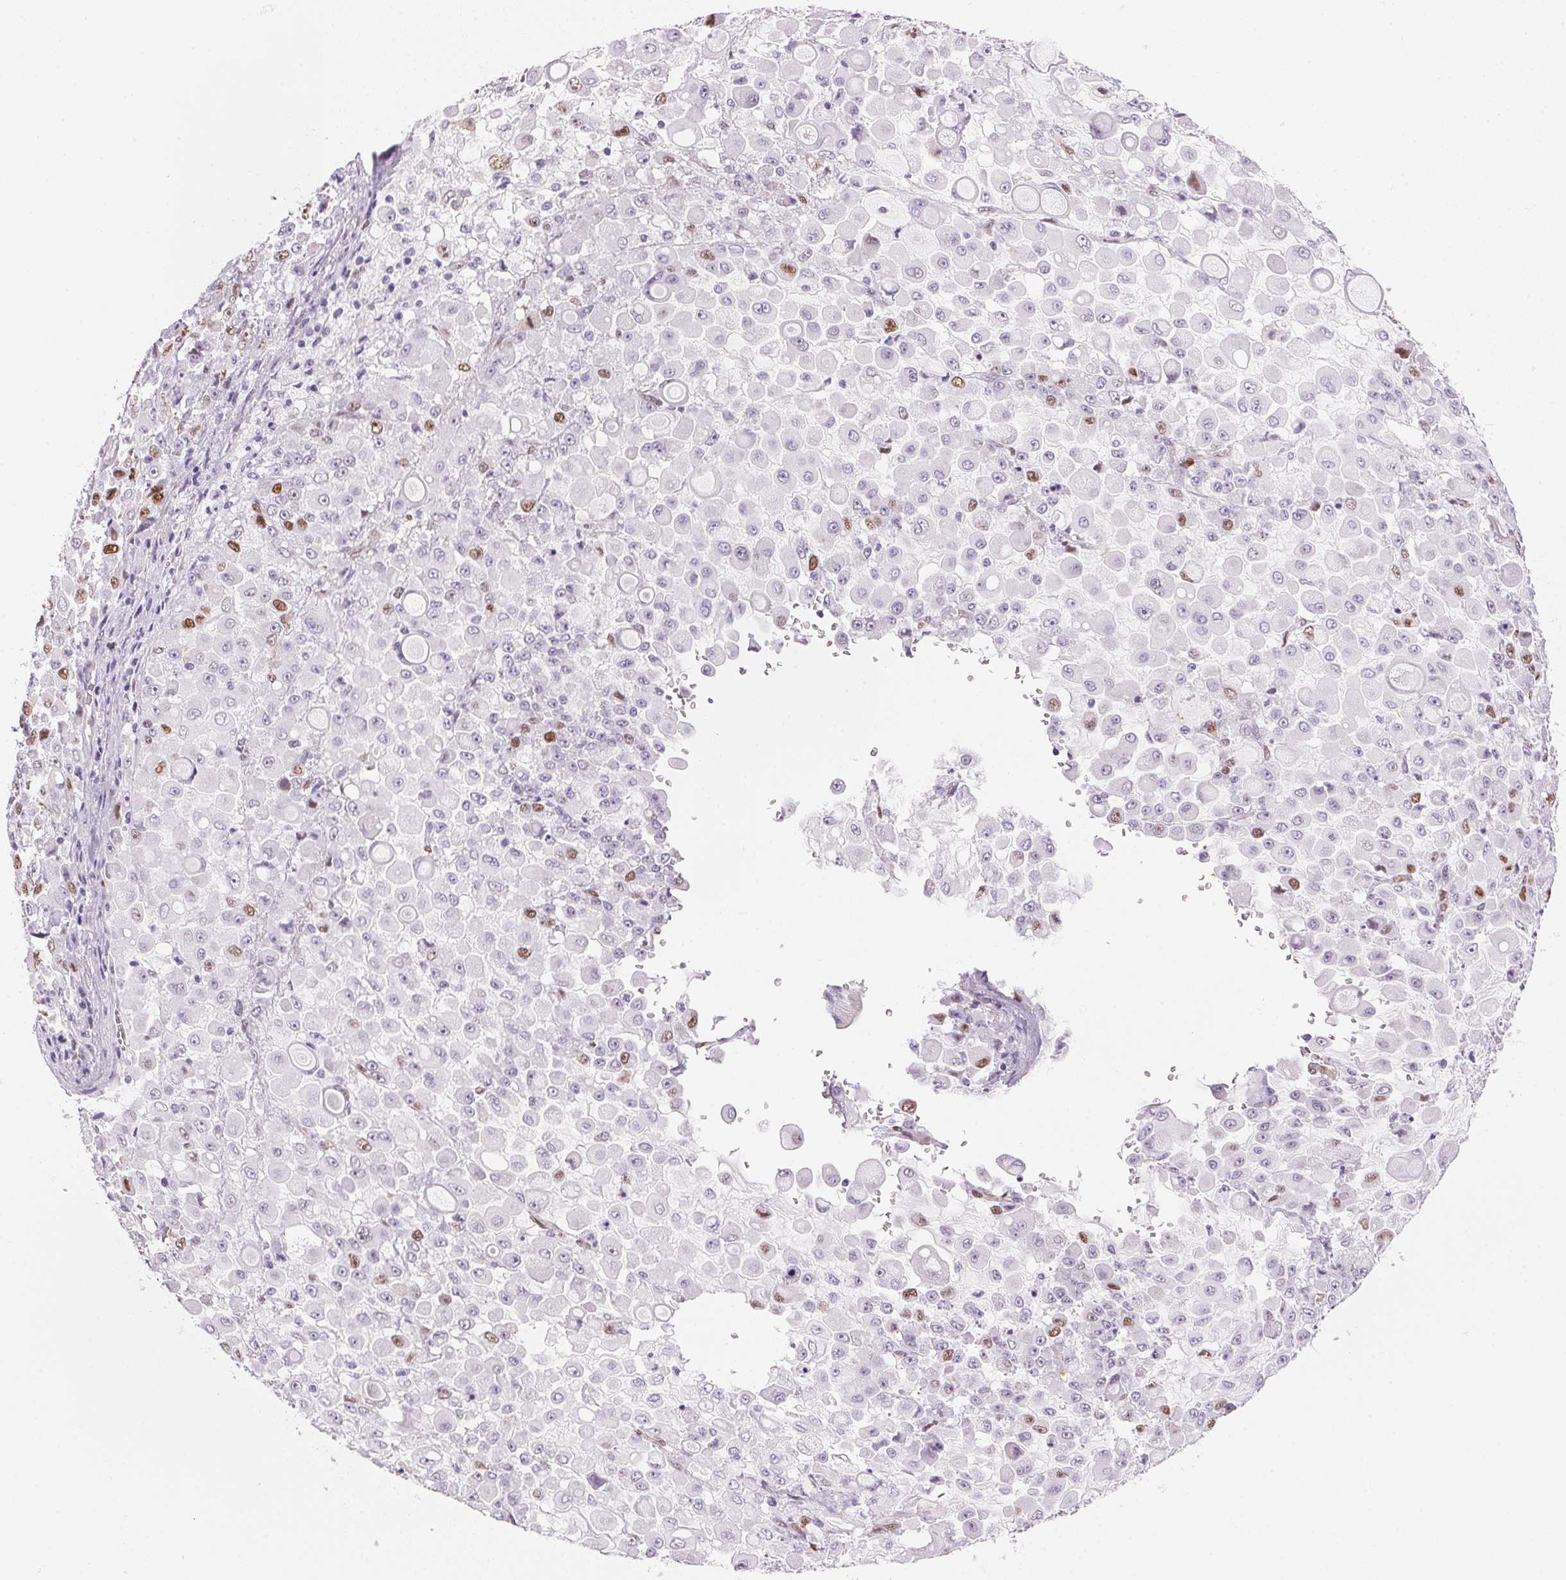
{"staining": {"intensity": "moderate", "quantity": "<25%", "location": "nuclear"}, "tissue": "stomach cancer", "cell_type": "Tumor cells", "image_type": "cancer", "snomed": [{"axis": "morphology", "description": "Adenocarcinoma, NOS"}, {"axis": "topography", "description": "Stomach"}], "caption": "The immunohistochemical stain highlights moderate nuclear positivity in tumor cells of stomach cancer (adenocarcinoma) tissue.", "gene": "SMTN", "patient": {"sex": "female", "age": 76}}